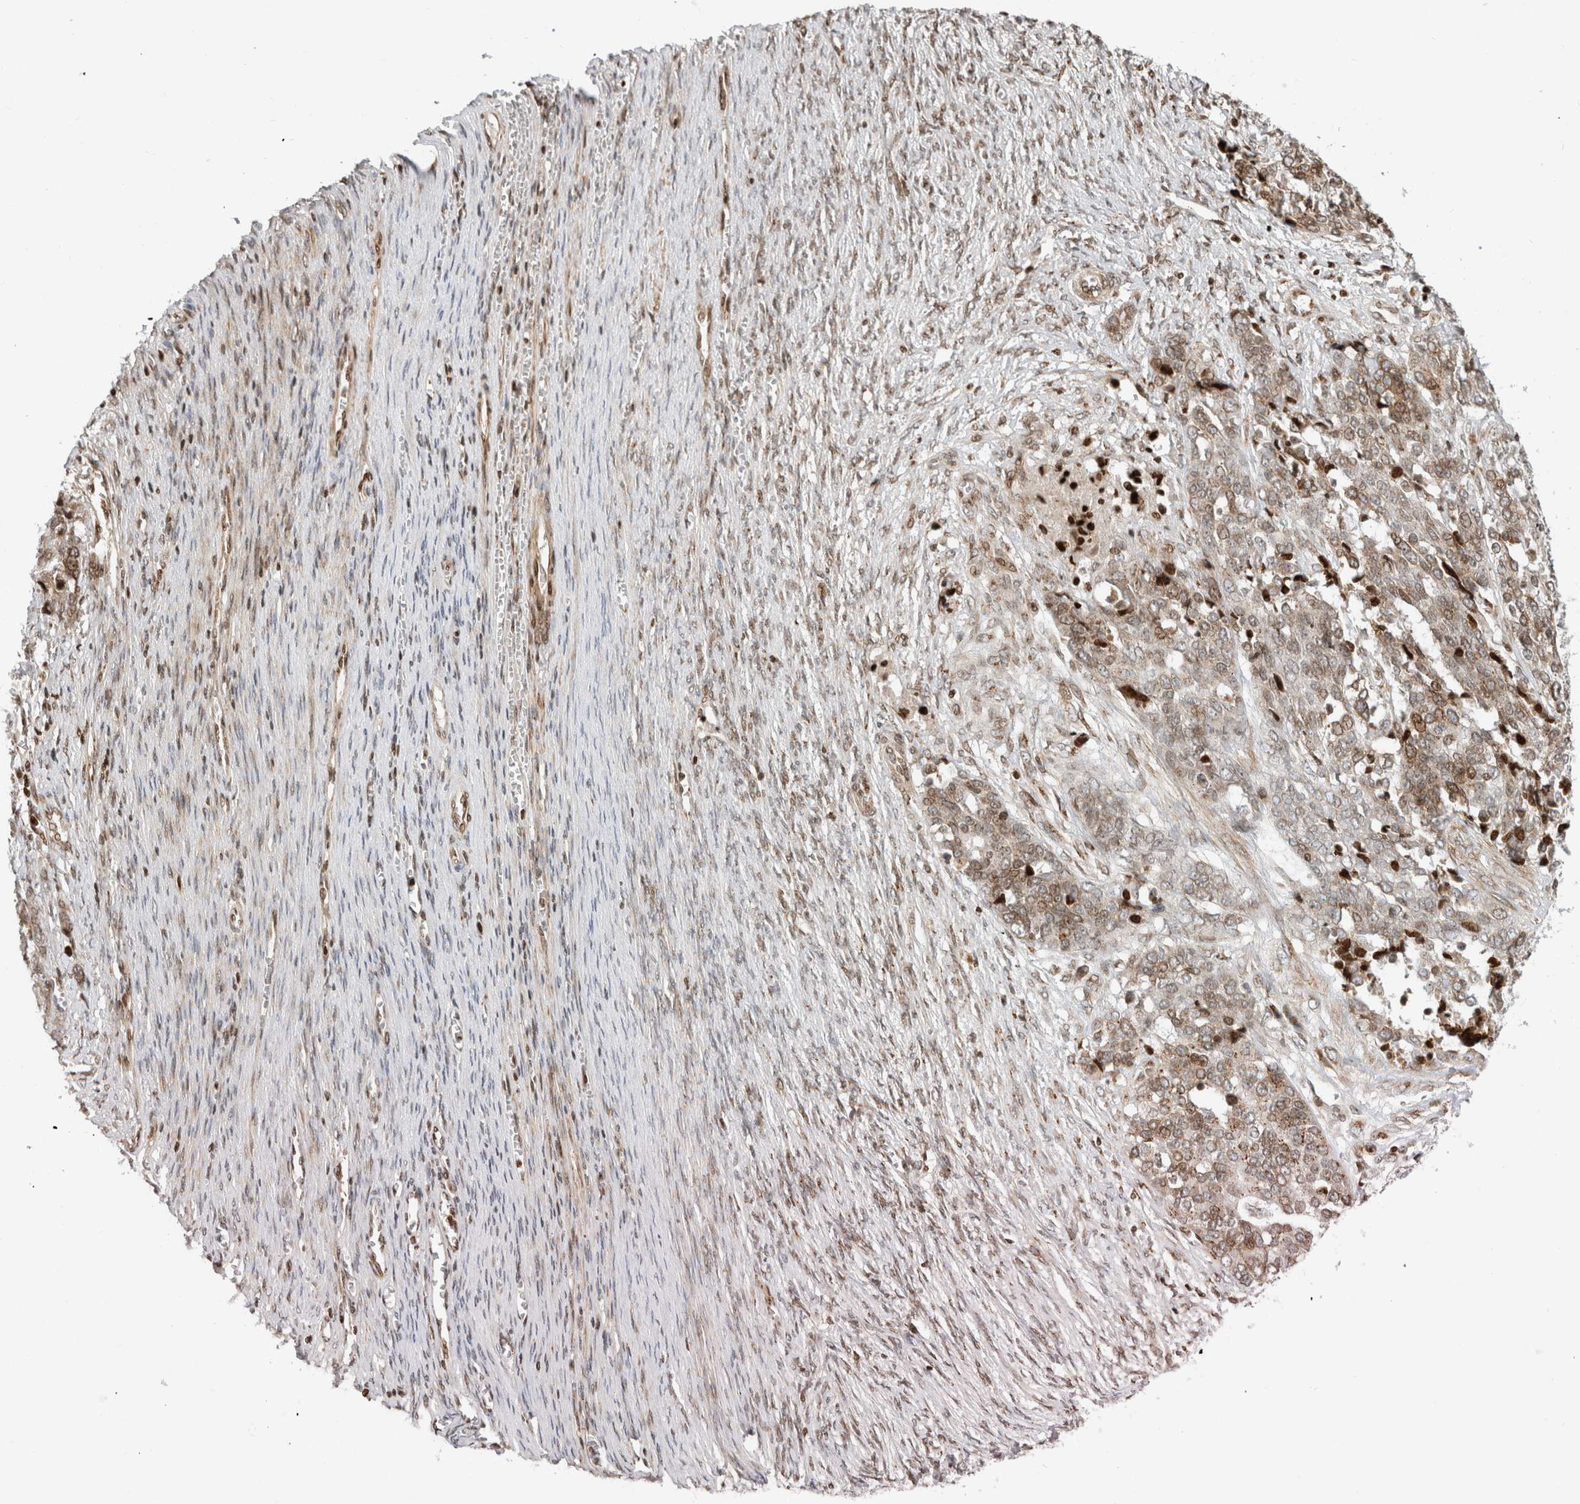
{"staining": {"intensity": "weak", "quantity": "25%-75%", "location": "cytoplasmic/membranous"}, "tissue": "ovarian cancer", "cell_type": "Tumor cells", "image_type": "cancer", "snomed": [{"axis": "morphology", "description": "Cystadenocarcinoma, serous, NOS"}, {"axis": "topography", "description": "Ovary"}], "caption": "IHC (DAB) staining of human ovarian cancer (serous cystadenocarcinoma) exhibits weak cytoplasmic/membranous protein positivity in about 25%-75% of tumor cells.", "gene": "GINS4", "patient": {"sex": "female", "age": 44}}